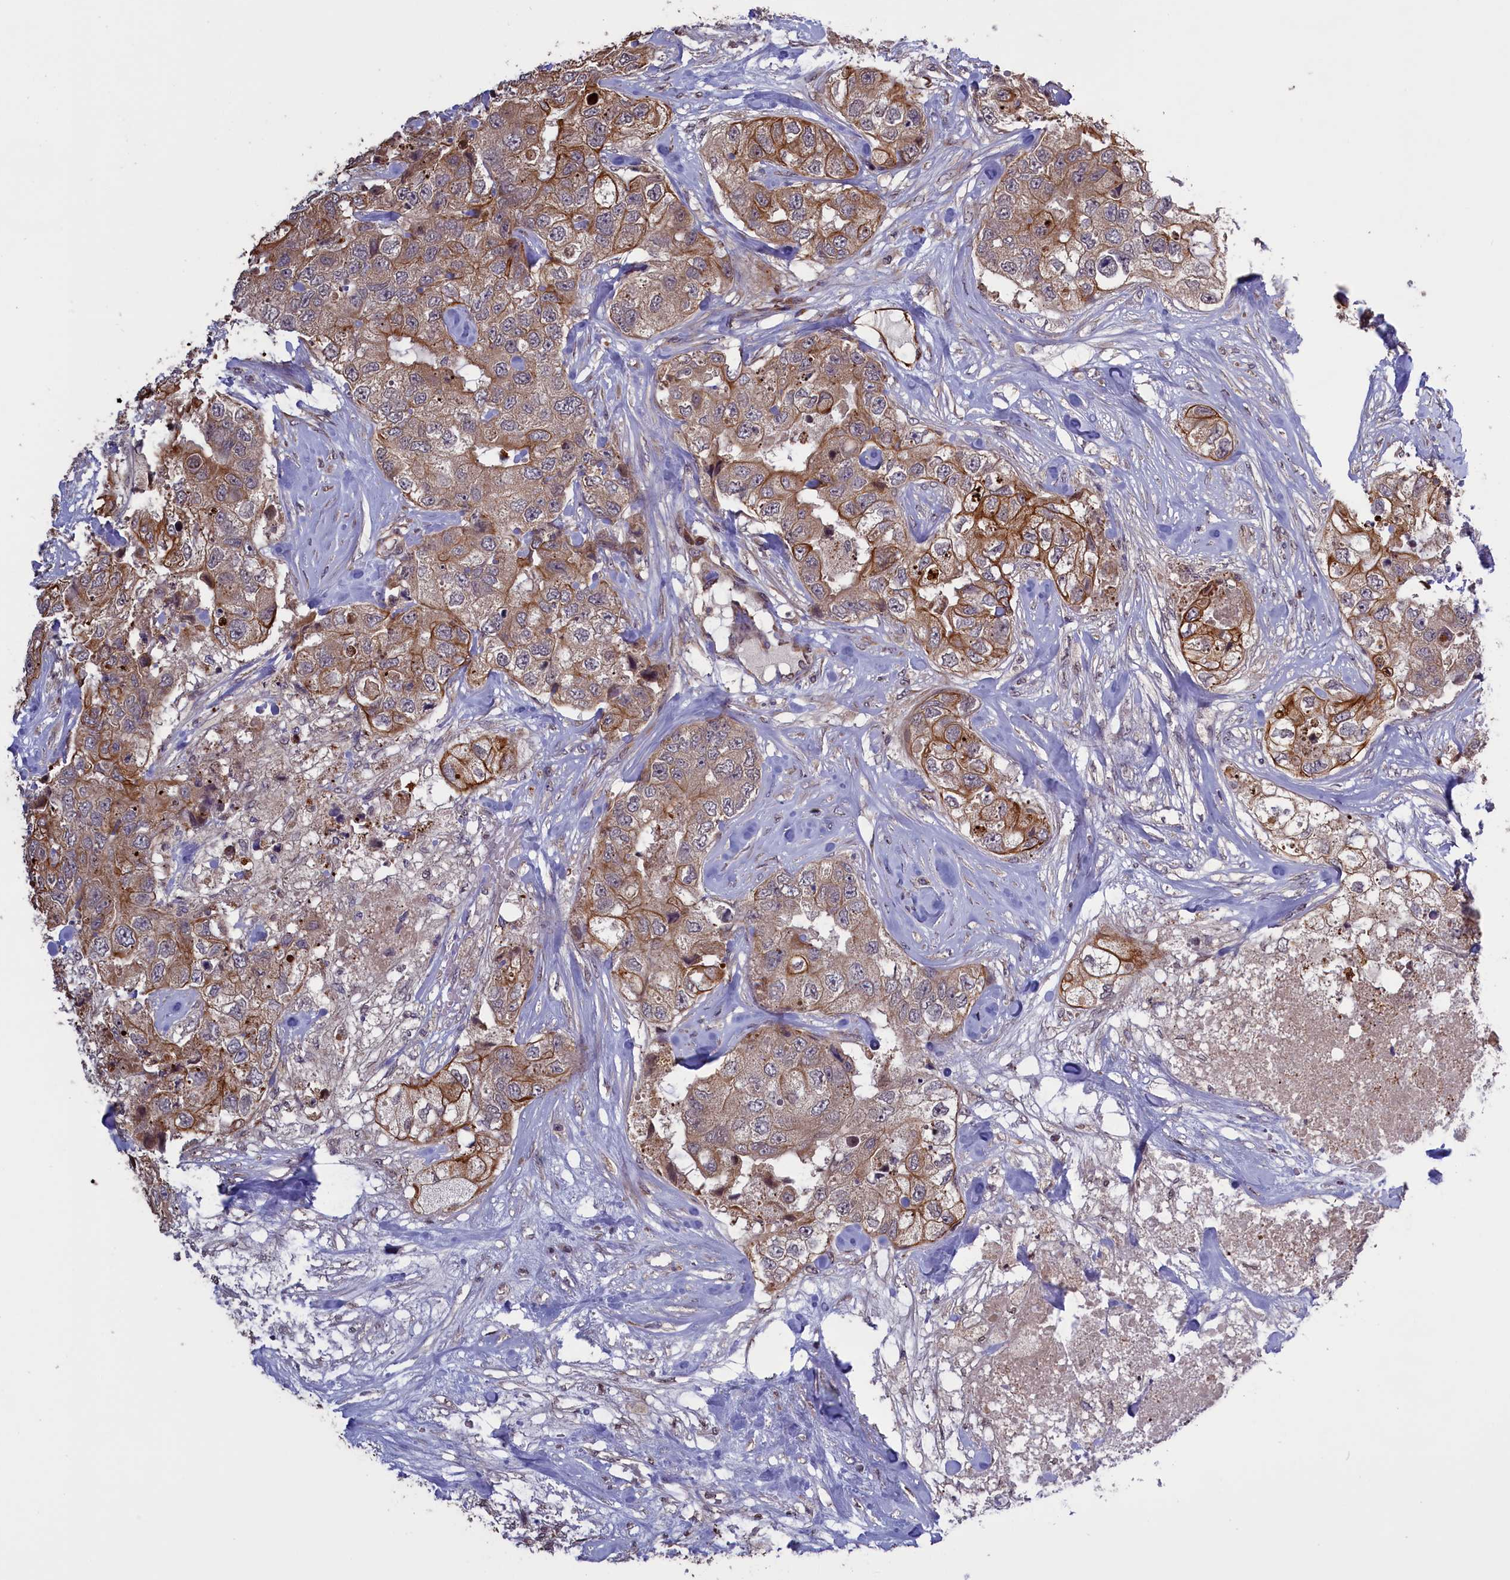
{"staining": {"intensity": "moderate", "quantity": ">75%", "location": "cytoplasmic/membranous"}, "tissue": "breast cancer", "cell_type": "Tumor cells", "image_type": "cancer", "snomed": [{"axis": "morphology", "description": "Duct carcinoma"}, {"axis": "topography", "description": "Breast"}], "caption": "DAB (3,3'-diaminobenzidine) immunohistochemical staining of breast infiltrating ductal carcinoma reveals moderate cytoplasmic/membranous protein staining in about >75% of tumor cells.", "gene": "DENND1B", "patient": {"sex": "female", "age": 62}}